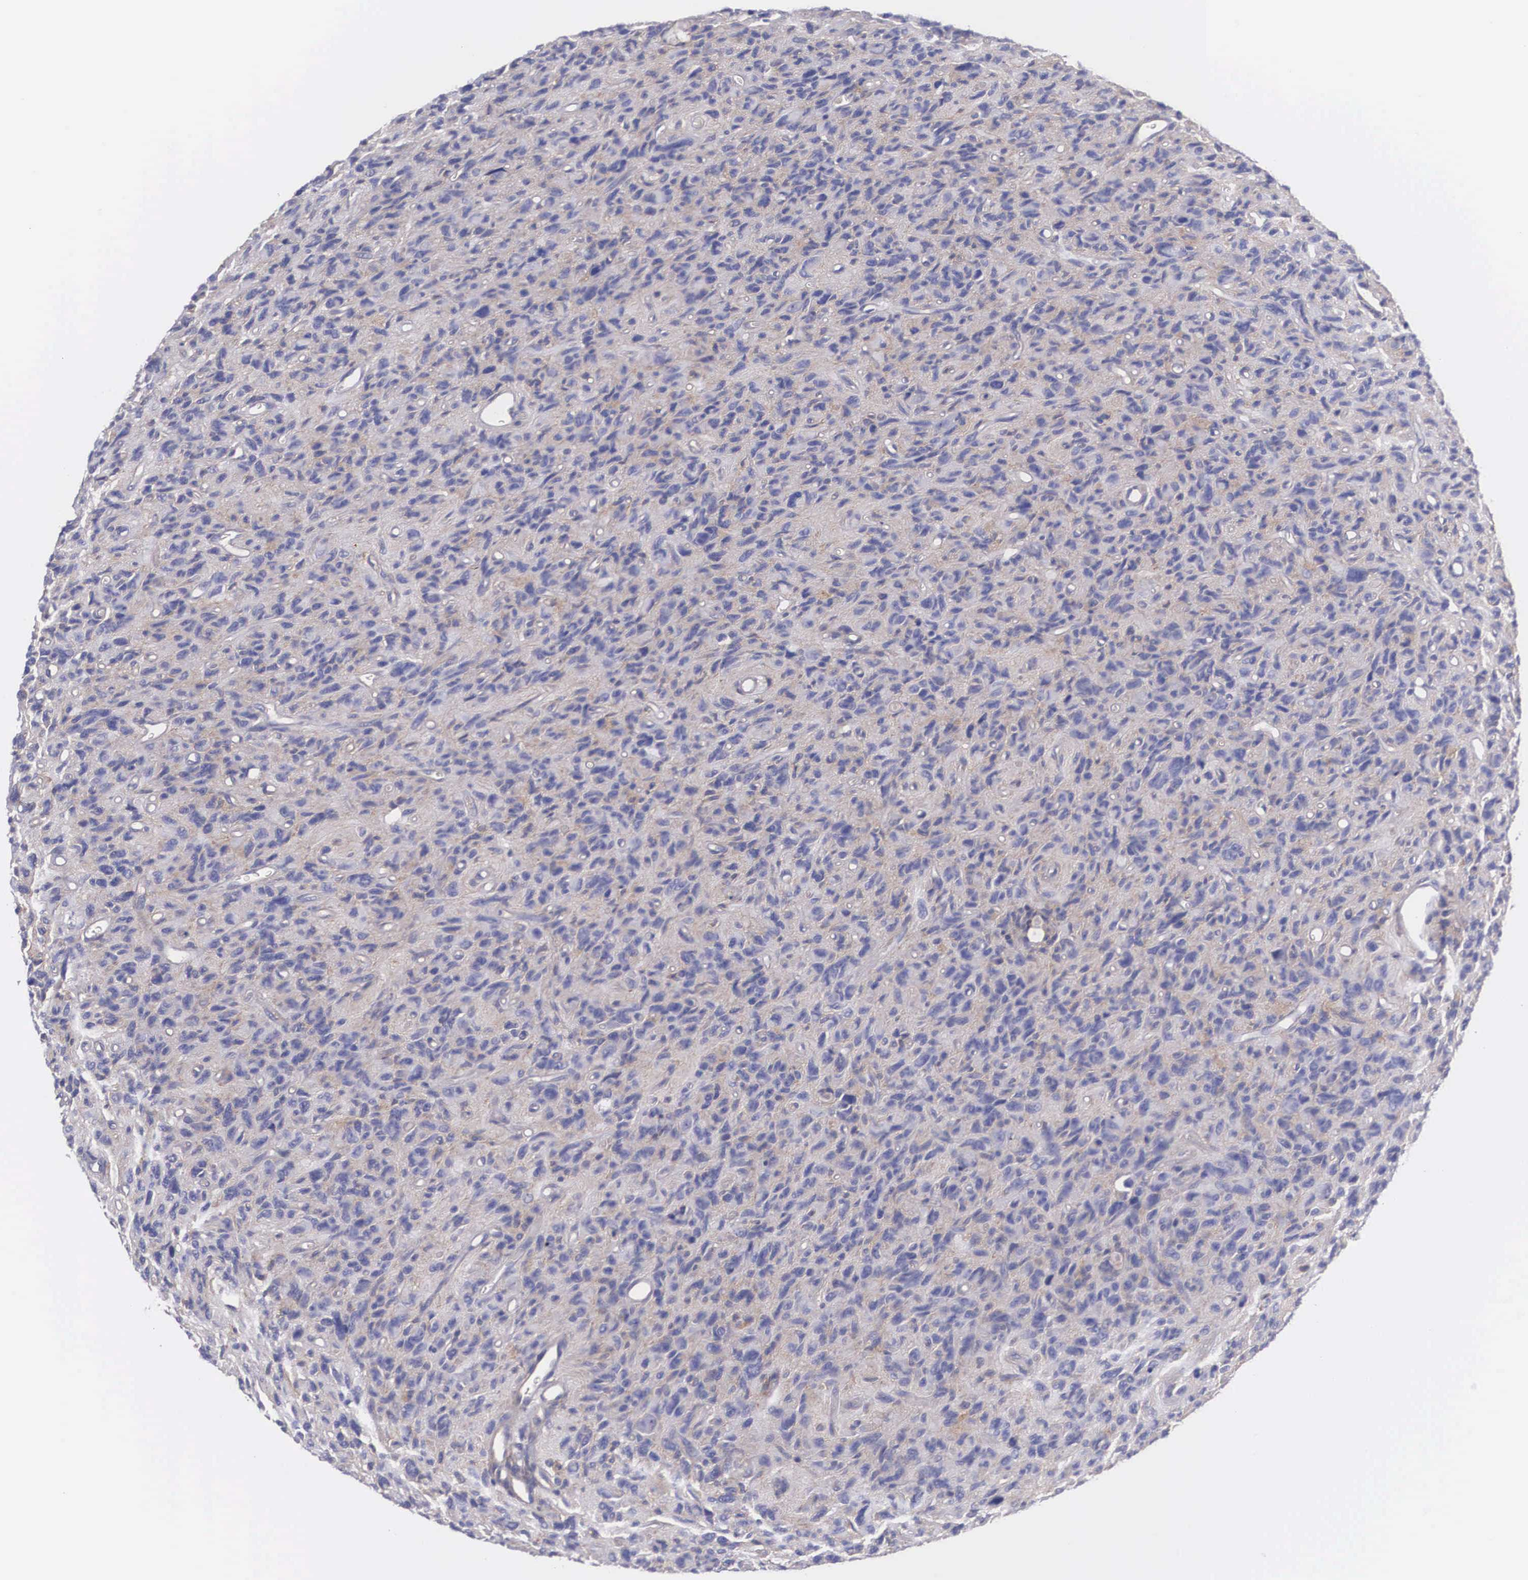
{"staining": {"intensity": "negative", "quantity": "none", "location": "none"}, "tissue": "glioma", "cell_type": "Tumor cells", "image_type": "cancer", "snomed": [{"axis": "morphology", "description": "Glioma, malignant, High grade"}, {"axis": "topography", "description": "Brain"}], "caption": "Protein analysis of glioma shows no significant expression in tumor cells.", "gene": "NR4A2", "patient": {"sex": "female", "age": 60}}